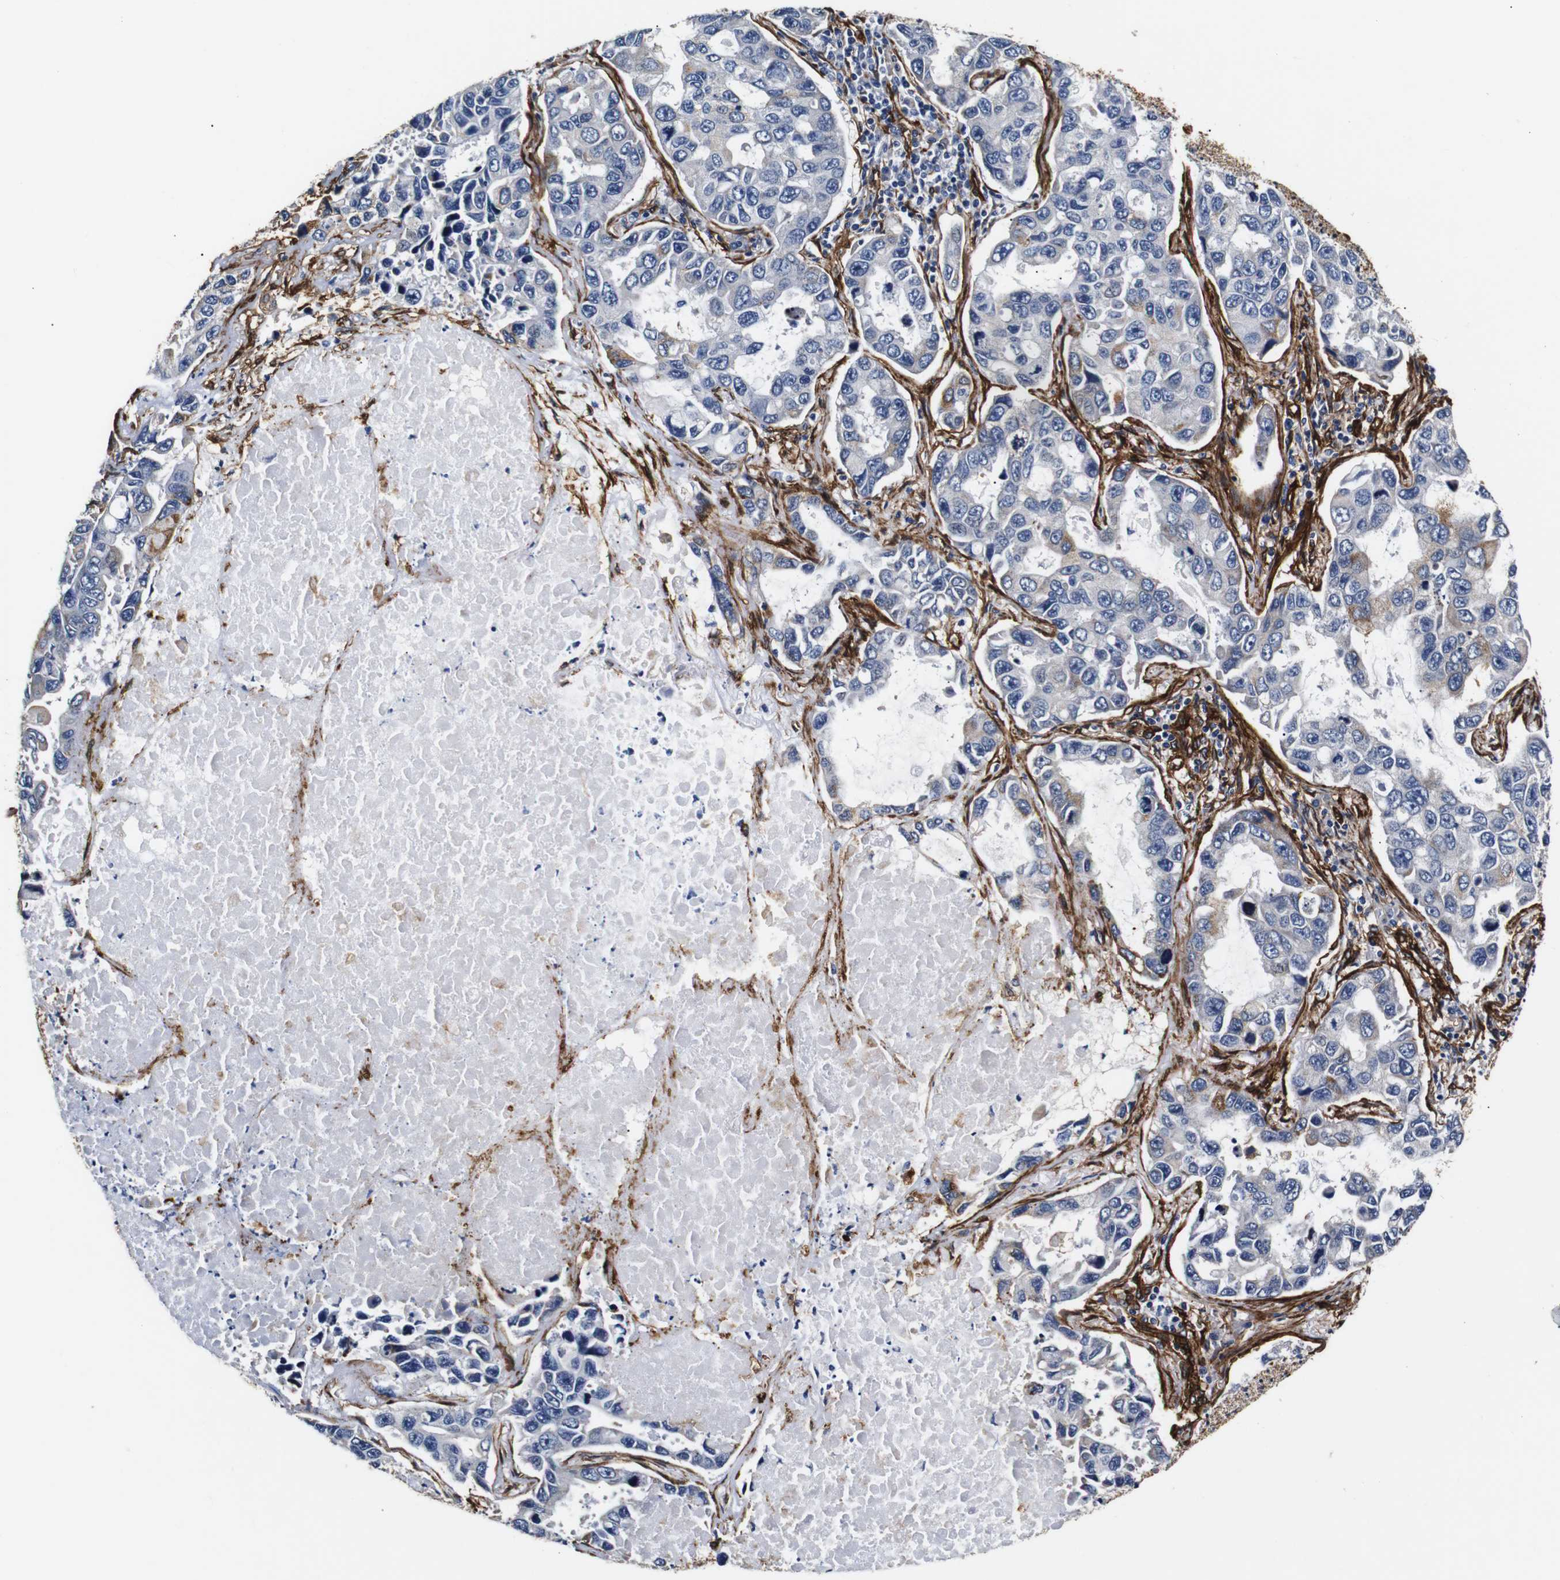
{"staining": {"intensity": "weak", "quantity": "25%-75%", "location": "cytoplasmic/membranous"}, "tissue": "lung cancer", "cell_type": "Tumor cells", "image_type": "cancer", "snomed": [{"axis": "morphology", "description": "Adenocarcinoma, NOS"}, {"axis": "topography", "description": "Lung"}], "caption": "The histopathology image reveals immunohistochemical staining of lung adenocarcinoma. There is weak cytoplasmic/membranous positivity is seen in about 25%-75% of tumor cells.", "gene": "CAV2", "patient": {"sex": "male", "age": 64}}